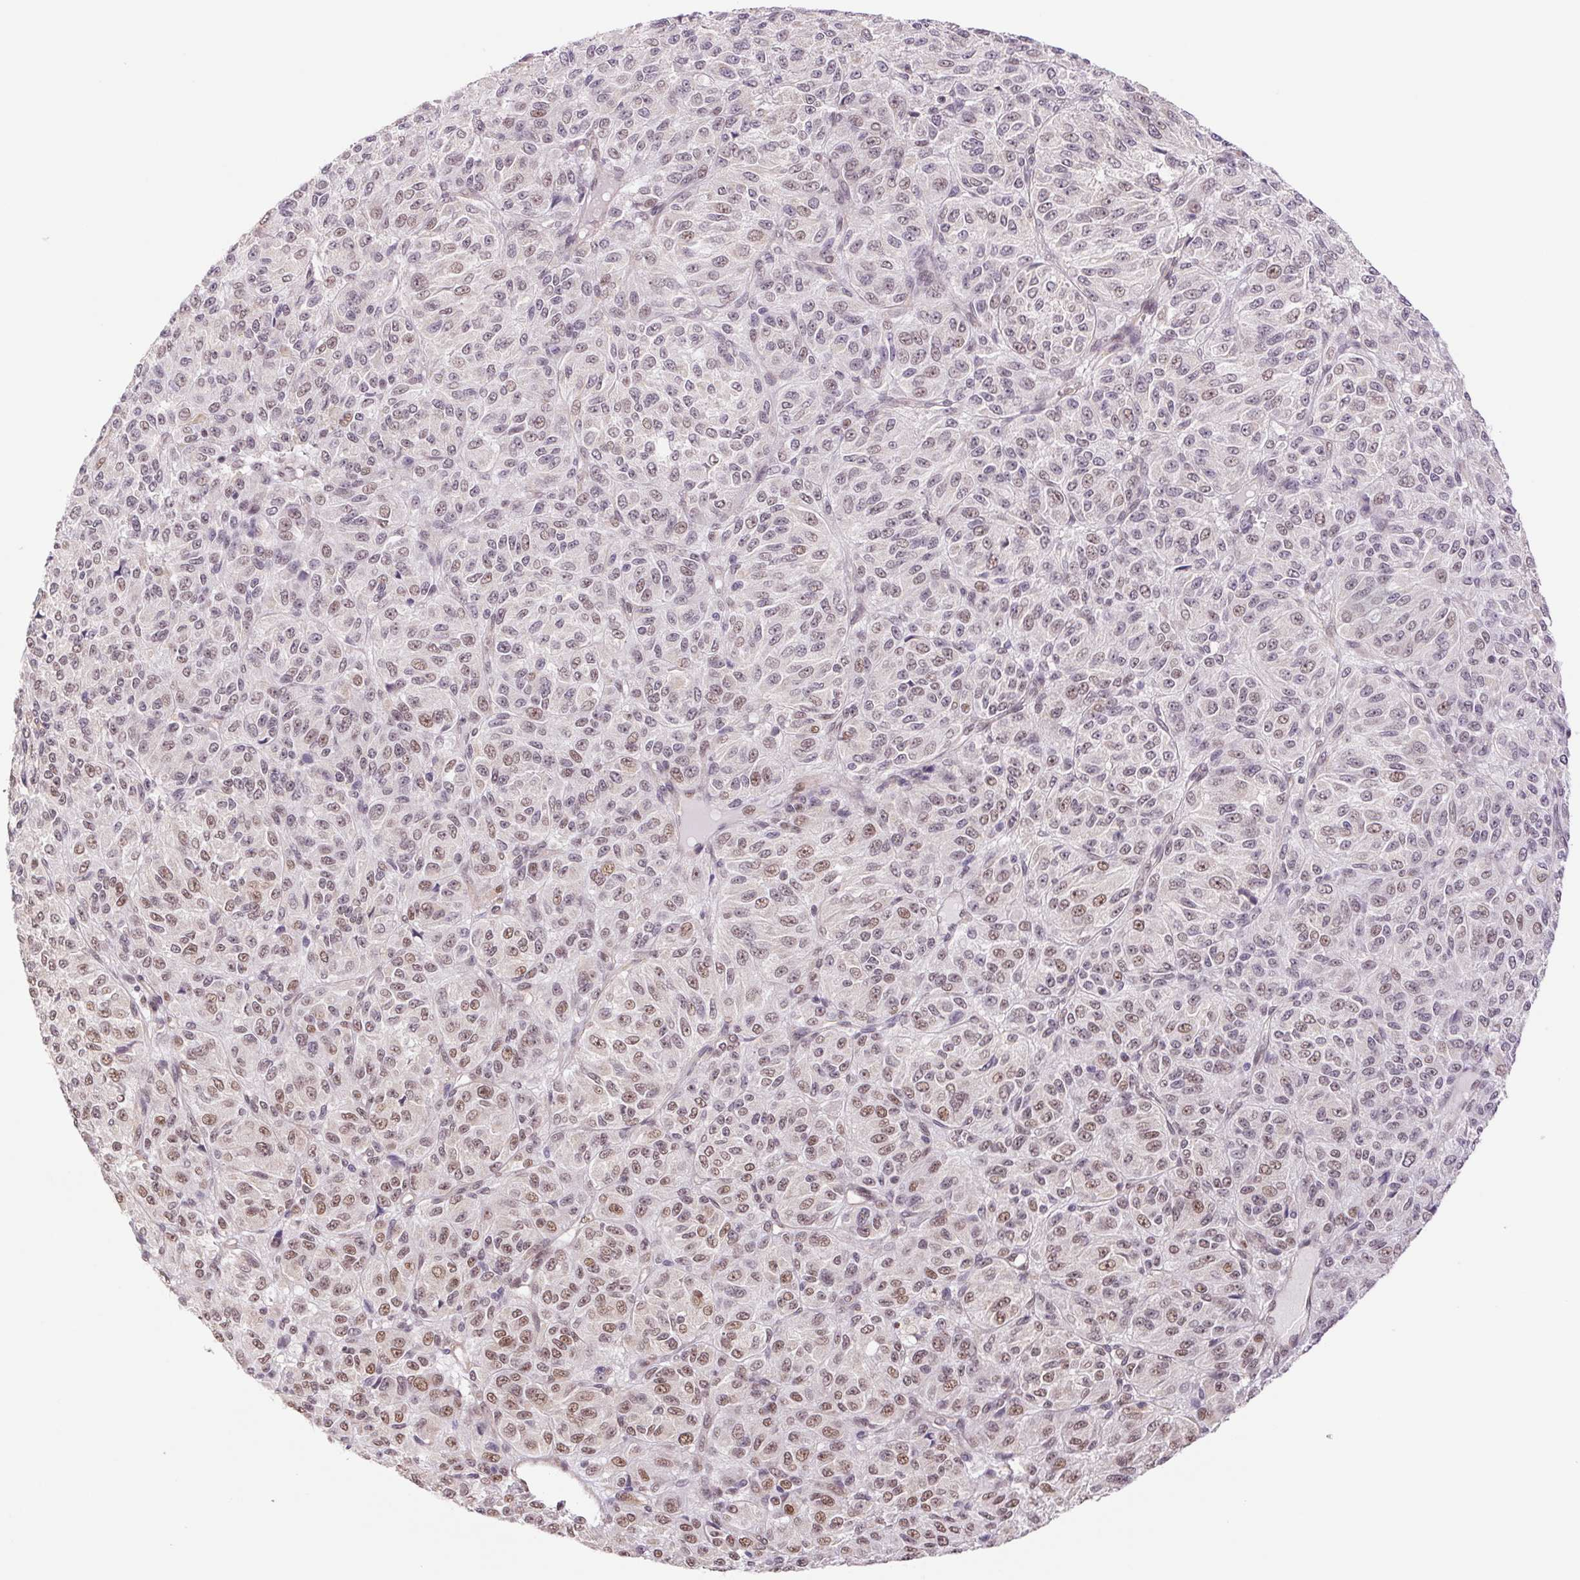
{"staining": {"intensity": "weak", "quantity": "<25%", "location": "nuclear"}, "tissue": "melanoma", "cell_type": "Tumor cells", "image_type": "cancer", "snomed": [{"axis": "morphology", "description": "Malignant melanoma, Metastatic site"}, {"axis": "topography", "description": "Brain"}], "caption": "A high-resolution histopathology image shows immunohistochemistry (IHC) staining of malignant melanoma (metastatic site), which reveals no significant staining in tumor cells.", "gene": "CWC25", "patient": {"sex": "female", "age": 56}}